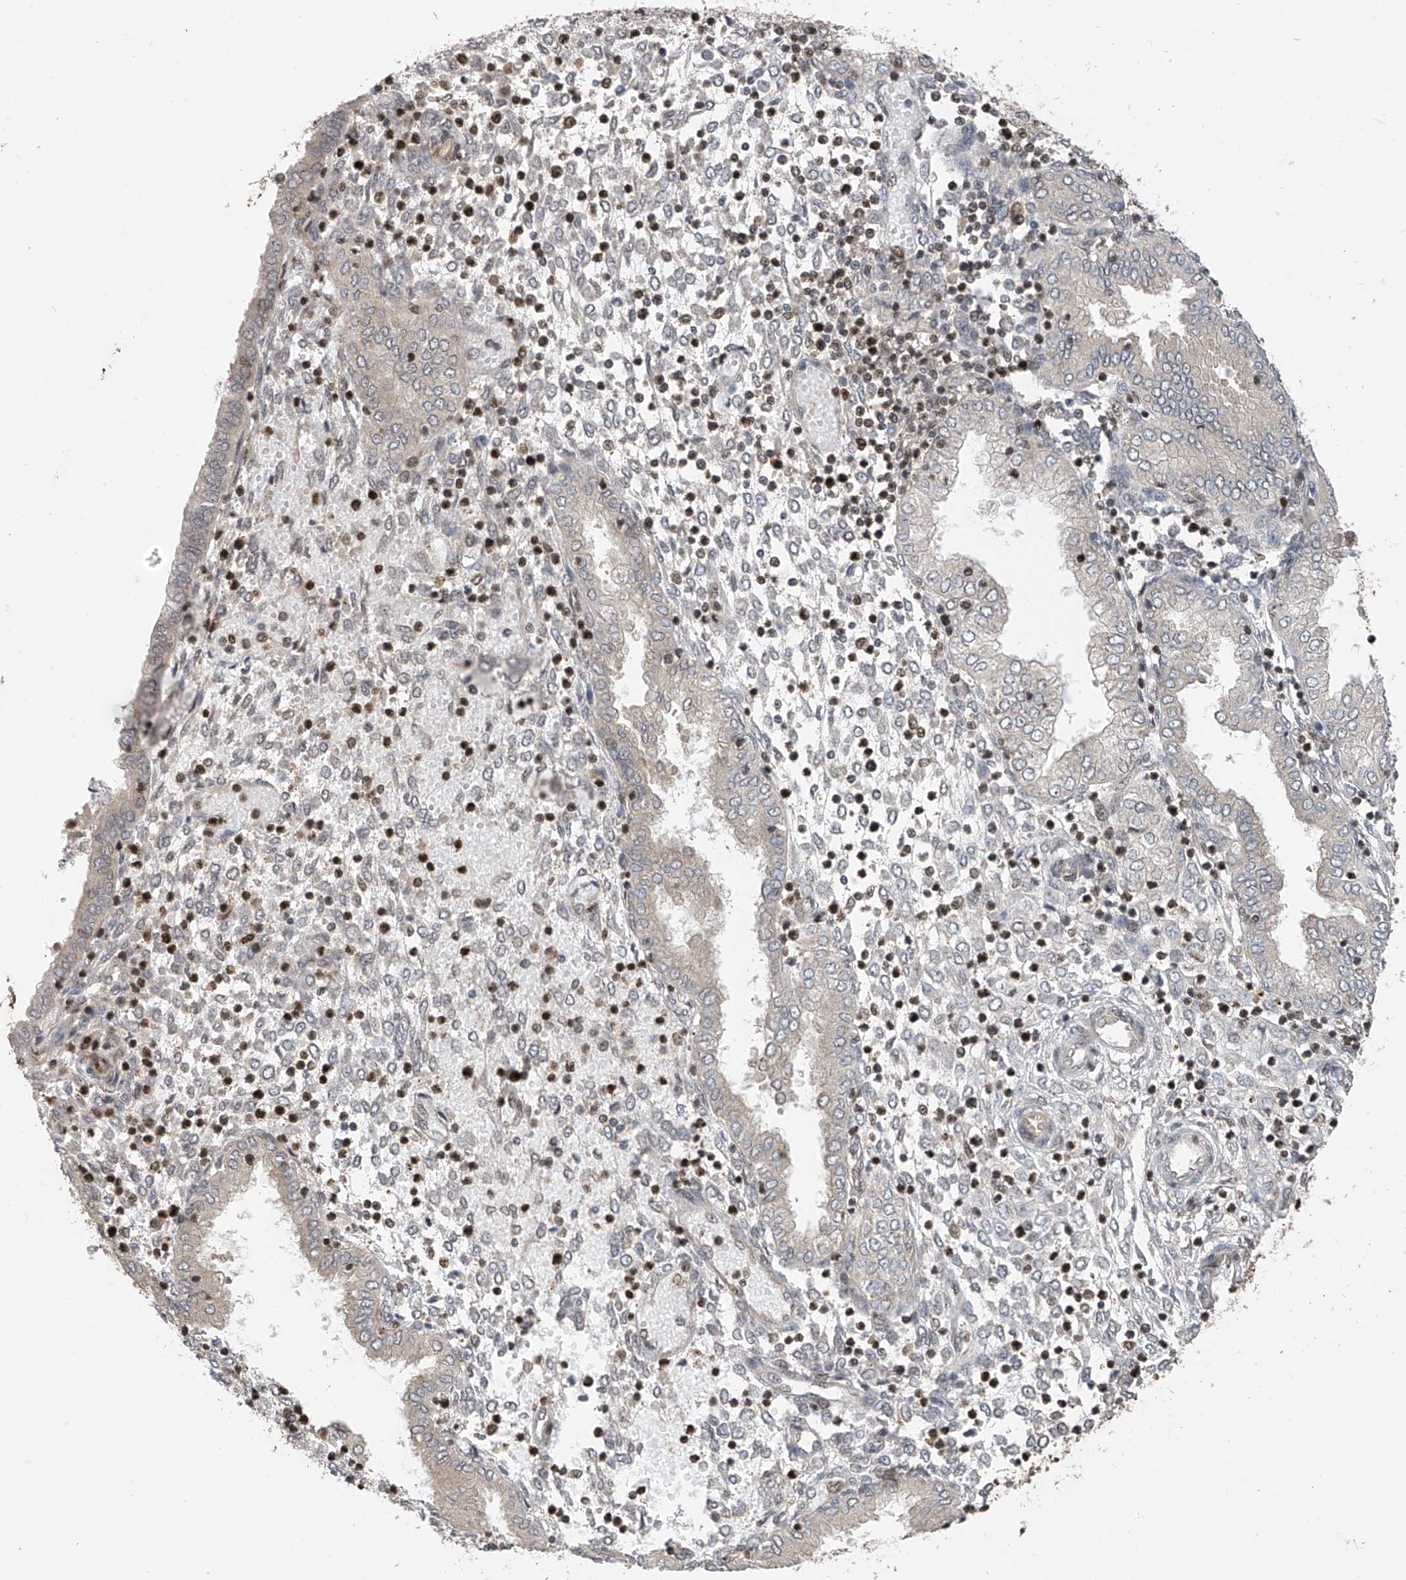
{"staining": {"intensity": "moderate", "quantity": "<25%", "location": "nuclear"}, "tissue": "endometrium", "cell_type": "Cells in endometrial stroma", "image_type": "normal", "snomed": [{"axis": "morphology", "description": "Normal tissue, NOS"}, {"axis": "topography", "description": "Endometrium"}], "caption": "A micrograph of human endometrium stained for a protein exhibits moderate nuclear brown staining in cells in endometrial stroma. (brown staining indicates protein expression, while blue staining denotes nuclei).", "gene": "DNAJC9", "patient": {"sex": "female", "age": 53}}